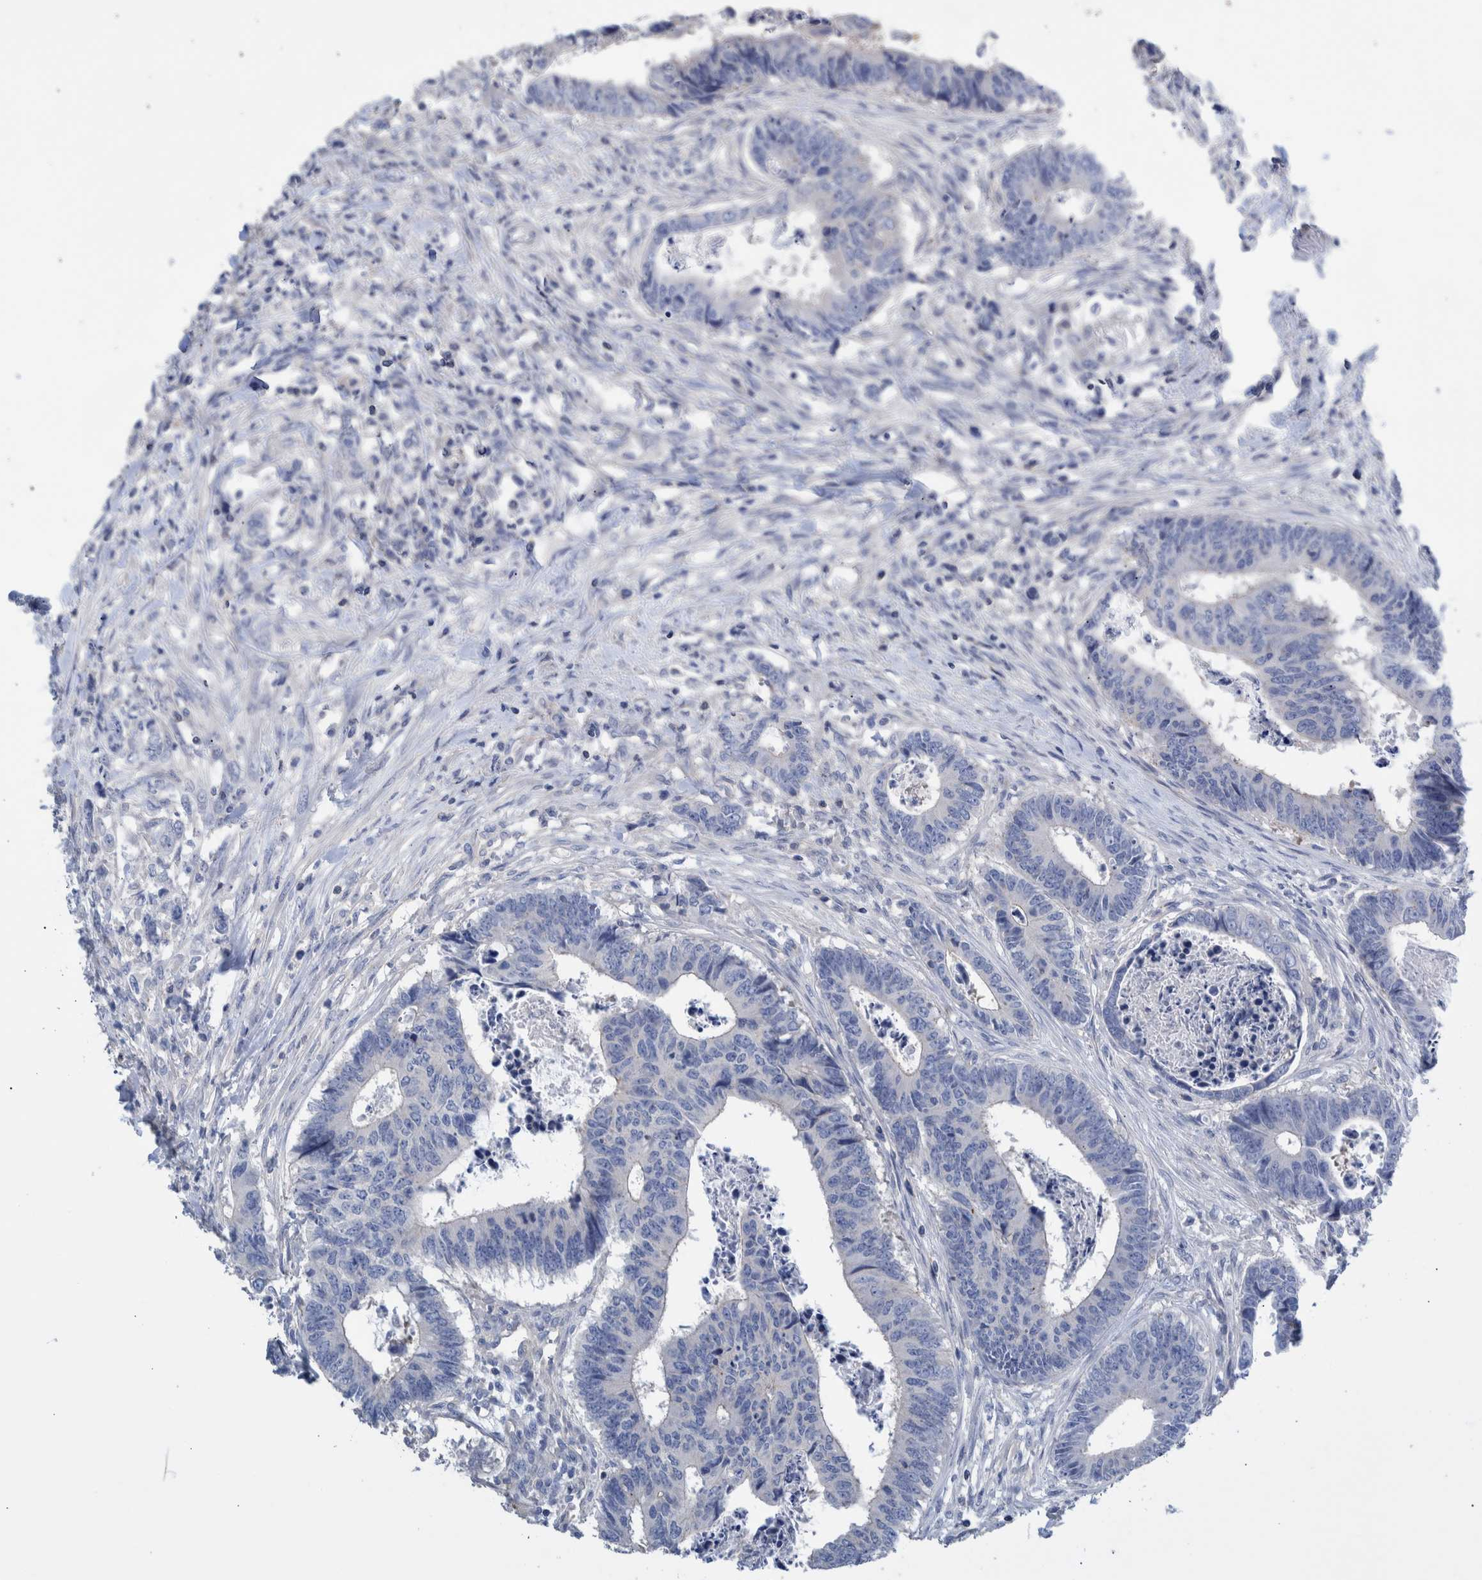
{"staining": {"intensity": "negative", "quantity": "none", "location": "none"}, "tissue": "colorectal cancer", "cell_type": "Tumor cells", "image_type": "cancer", "snomed": [{"axis": "morphology", "description": "Adenocarcinoma, NOS"}, {"axis": "topography", "description": "Rectum"}], "caption": "Colorectal cancer (adenocarcinoma) was stained to show a protein in brown. There is no significant expression in tumor cells.", "gene": "PPP3CC", "patient": {"sex": "male", "age": 84}}